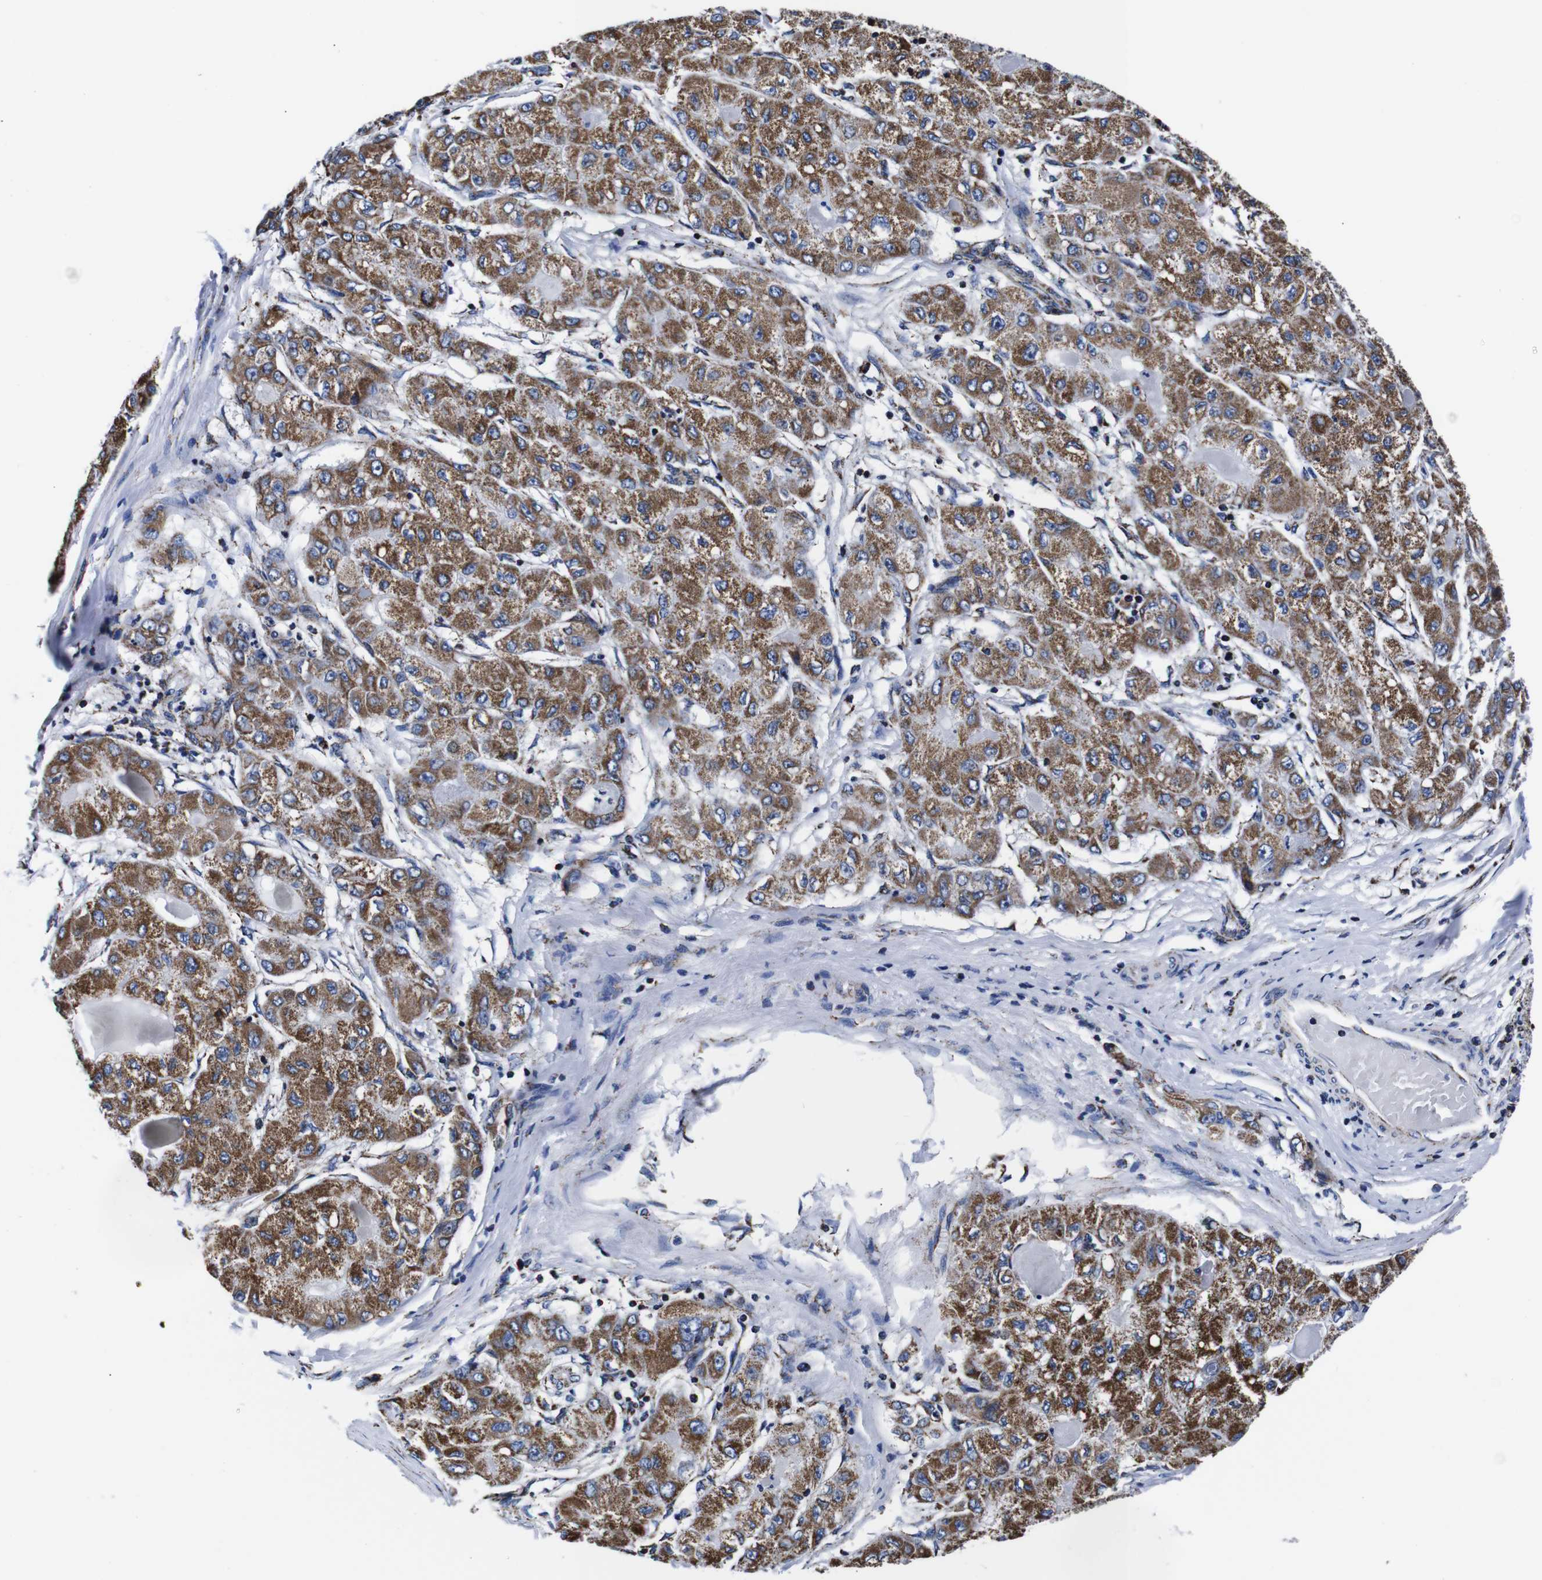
{"staining": {"intensity": "moderate", "quantity": ">75%", "location": "cytoplasmic/membranous"}, "tissue": "liver cancer", "cell_type": "Tumor cells", "image_type": "cancer", "snomed": [{"axis": "morphology", "description": "Carcinoma, Hepatocellular, NOS"}, {"axis": "topography", "description": "Liver"}], "caption": "There is medium levels of moderate cytoplasmic/membranous positivity in tumor cells of hepatocellular carcinoma (liver), as demonstrated by immunohistochemical staining (brown color).", "gene": "FKBP9", "patient": {"sex": "male", "age": 80}}